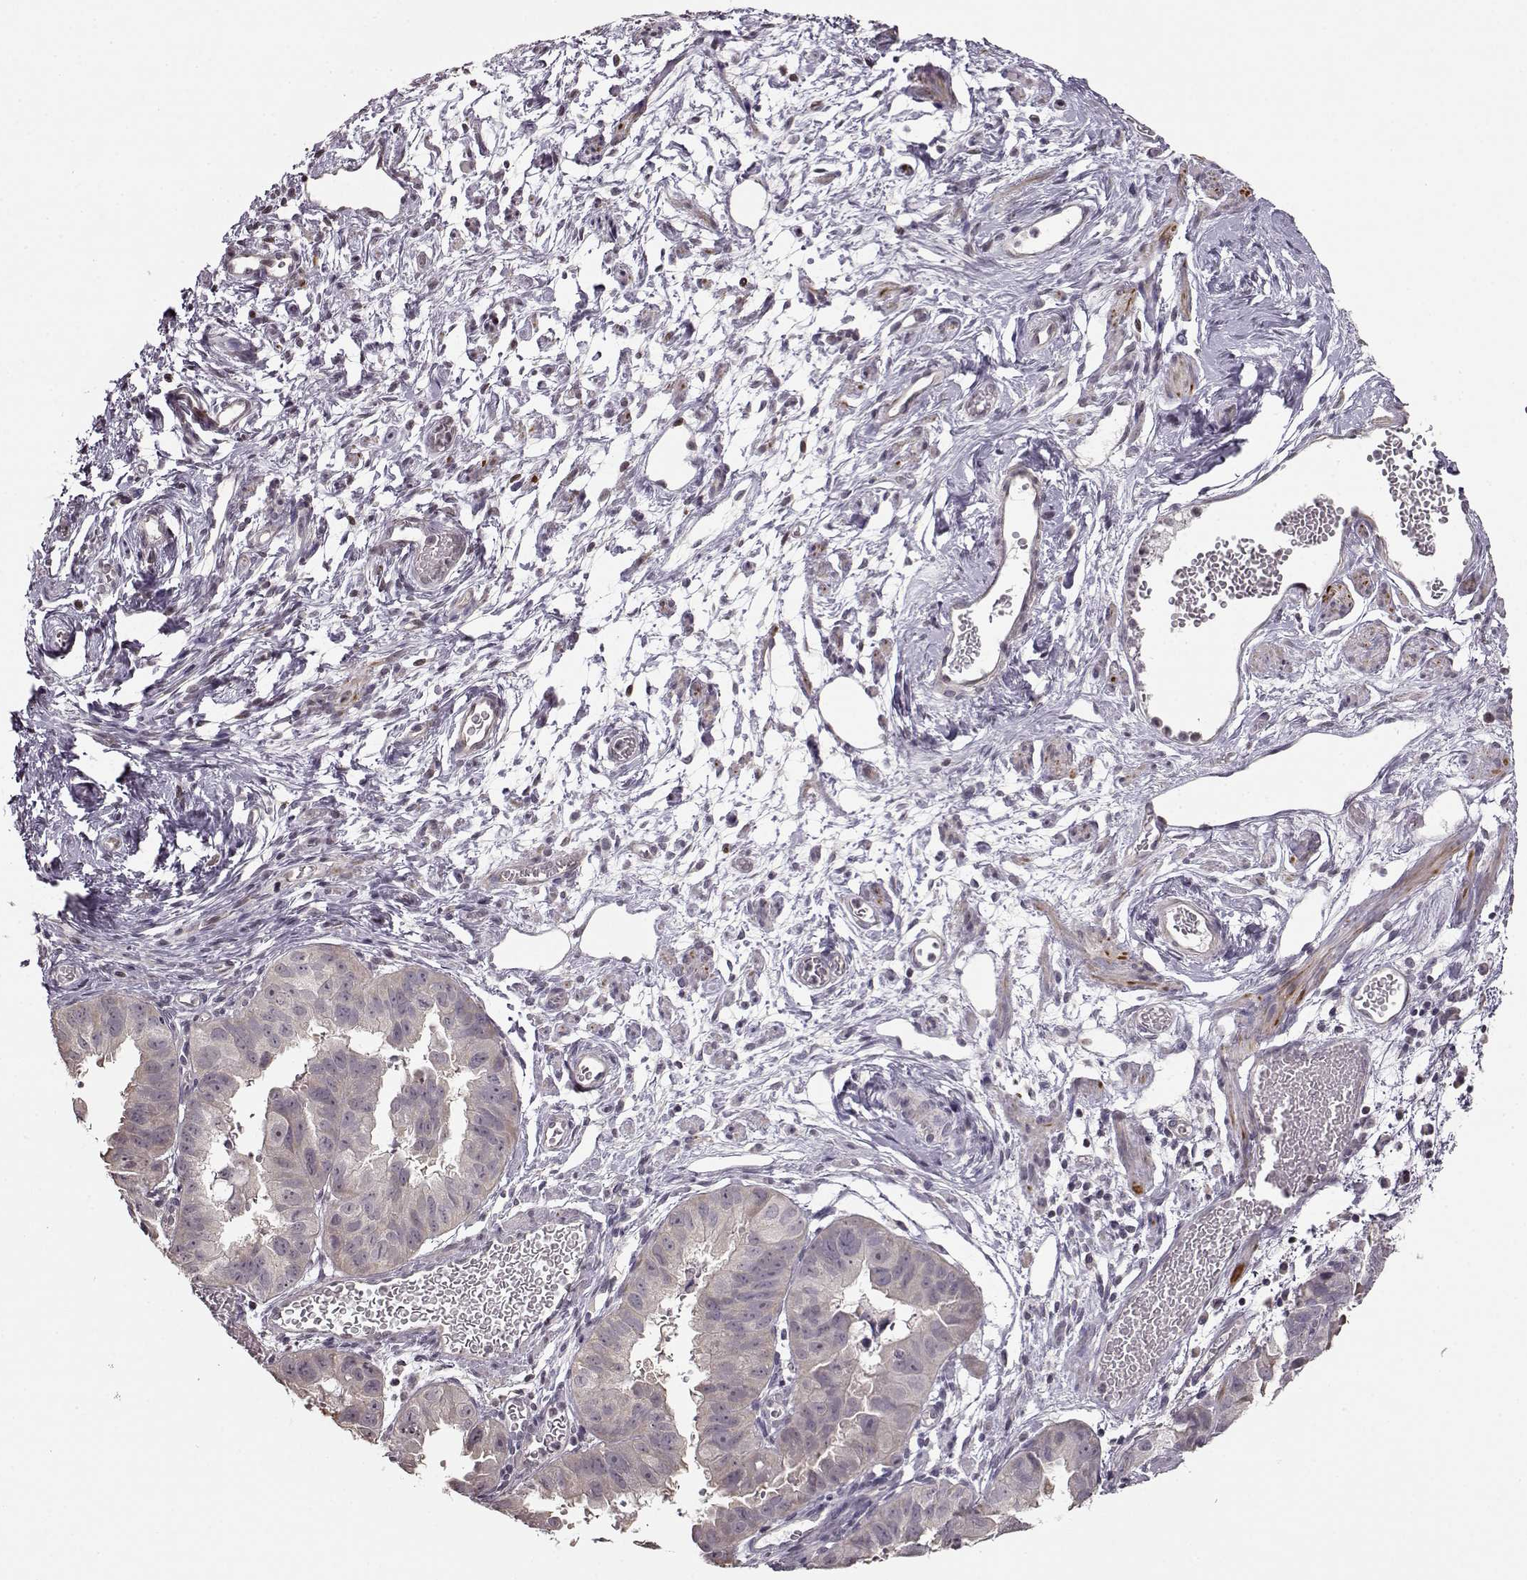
{"staining": {"intensity": "negative", "quantity": "none", "location": "none"}, "tissue": "ovarian cancer", "cell_type": "Tumor cells", "image_type": "cancer", "snomed": [{"axis": "morphology", "description": "Carcinoma, endometroid"}, {"axis": "topography", "description": "Ovary"}], "caption": "There is no significant staining in tumor cells of endometroid carcinoma (ovarian). Brightfield microscopy of immunohistochemistry (IHC) stained with DAB (brown) and hematoxylin (blue), captured at high magnification.", "gene": "FSHB", "patient": {"sex": "female", "age": 85}}